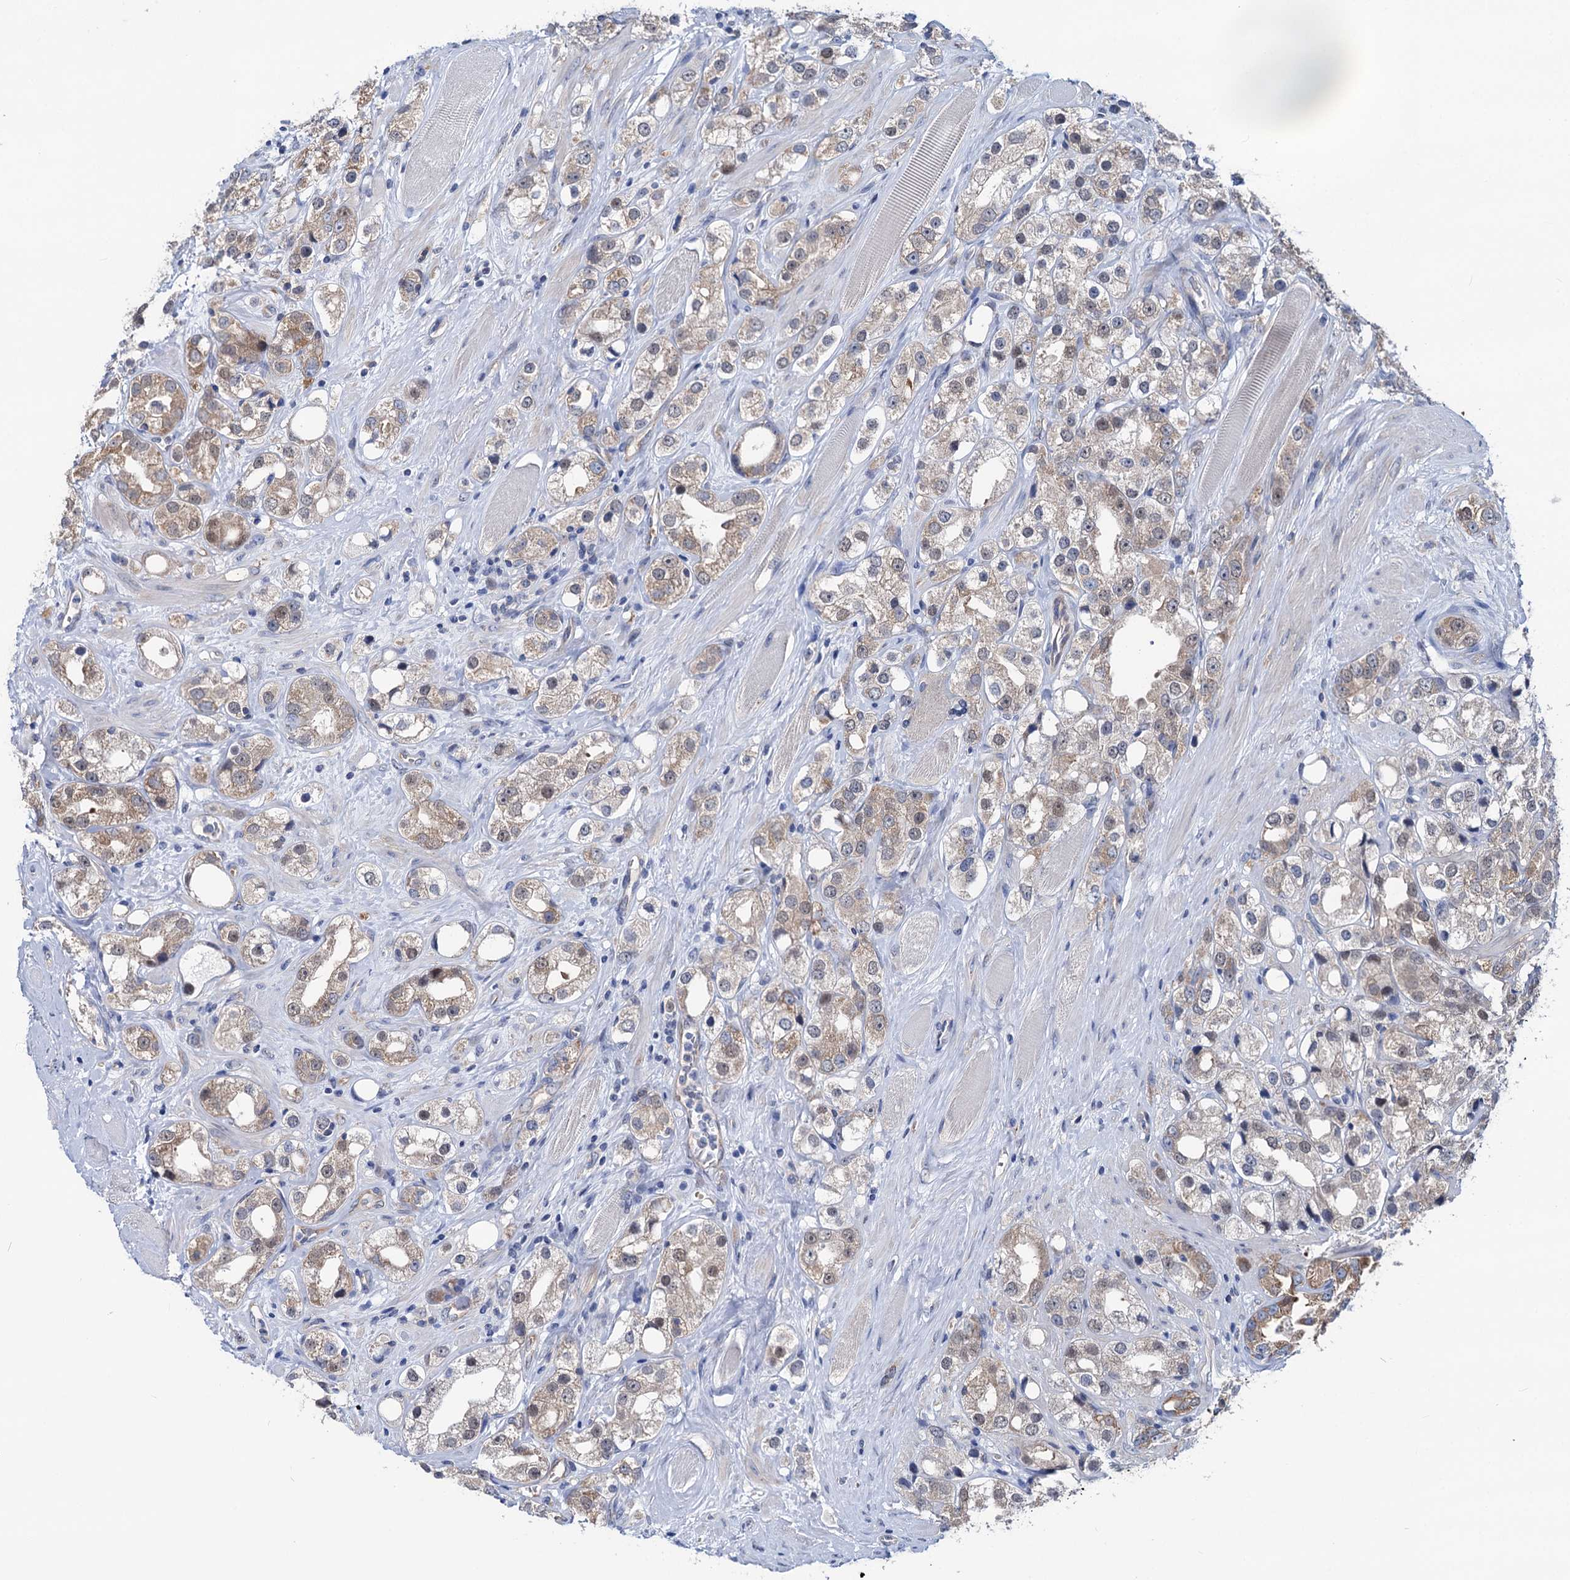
{"staining": {"intensity": "moderate", "quantity": "<25%", "location": "cytoplasmic/membranous"}, "tissue": "prostate cancer", "cell_type": "Tumor cells", "image_type": "cancer", "snomed": [{"axis": "morphology", "description": "Adenocarcinoma, NOS"}, {"axis": "topography", "description": "Prostate"}], "caption": "Protein expression analysis of adenocarcinoma (prostate) exhibits moderate cytoplasmic/membranous staining in approximately <25% of tumor cells.", "gene": "ZNRD2", "patient": {"sex": "male", "age": 79}}